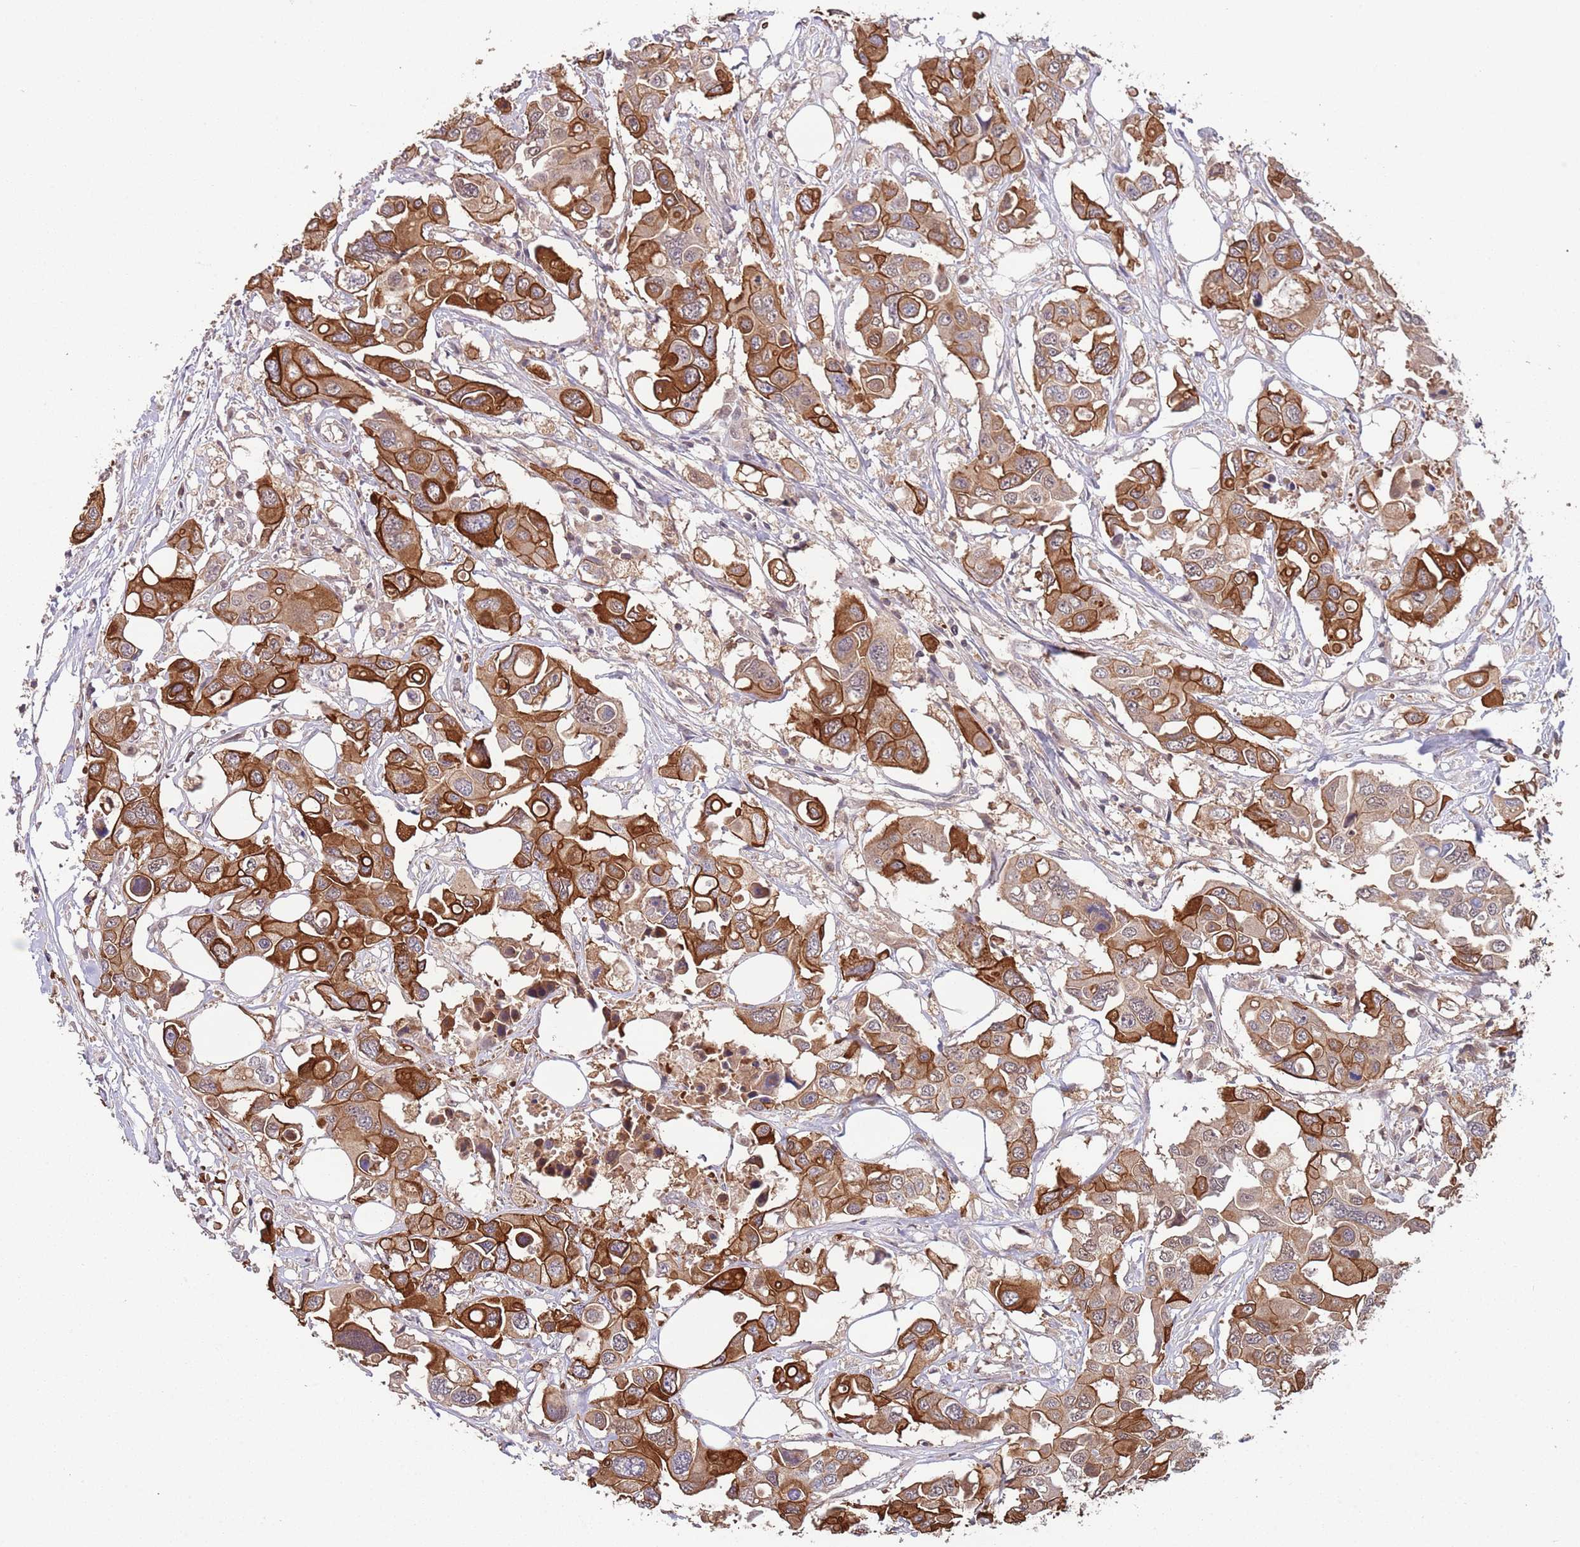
{"staining": {"intensity": "strong", "quantity": ">75%", "location": "cytoplasmic/membranous"}, "tissue": "colorectal cancer", "cell_type": "Tumor cells", "image_type": "cancer", "snomed": [{"axis": "morphology", "description": "Adenocarcinoma, NOS"}, {"axis": "topography", "description": "Colon"}], "caption": "Colorectal adenocarcinoma tissue shows strong cytoplasmic/membranous staining in approximately >75% of tumor cells", "gene": "GSDMD", "patient": {"sex": "male", "age": 77}}